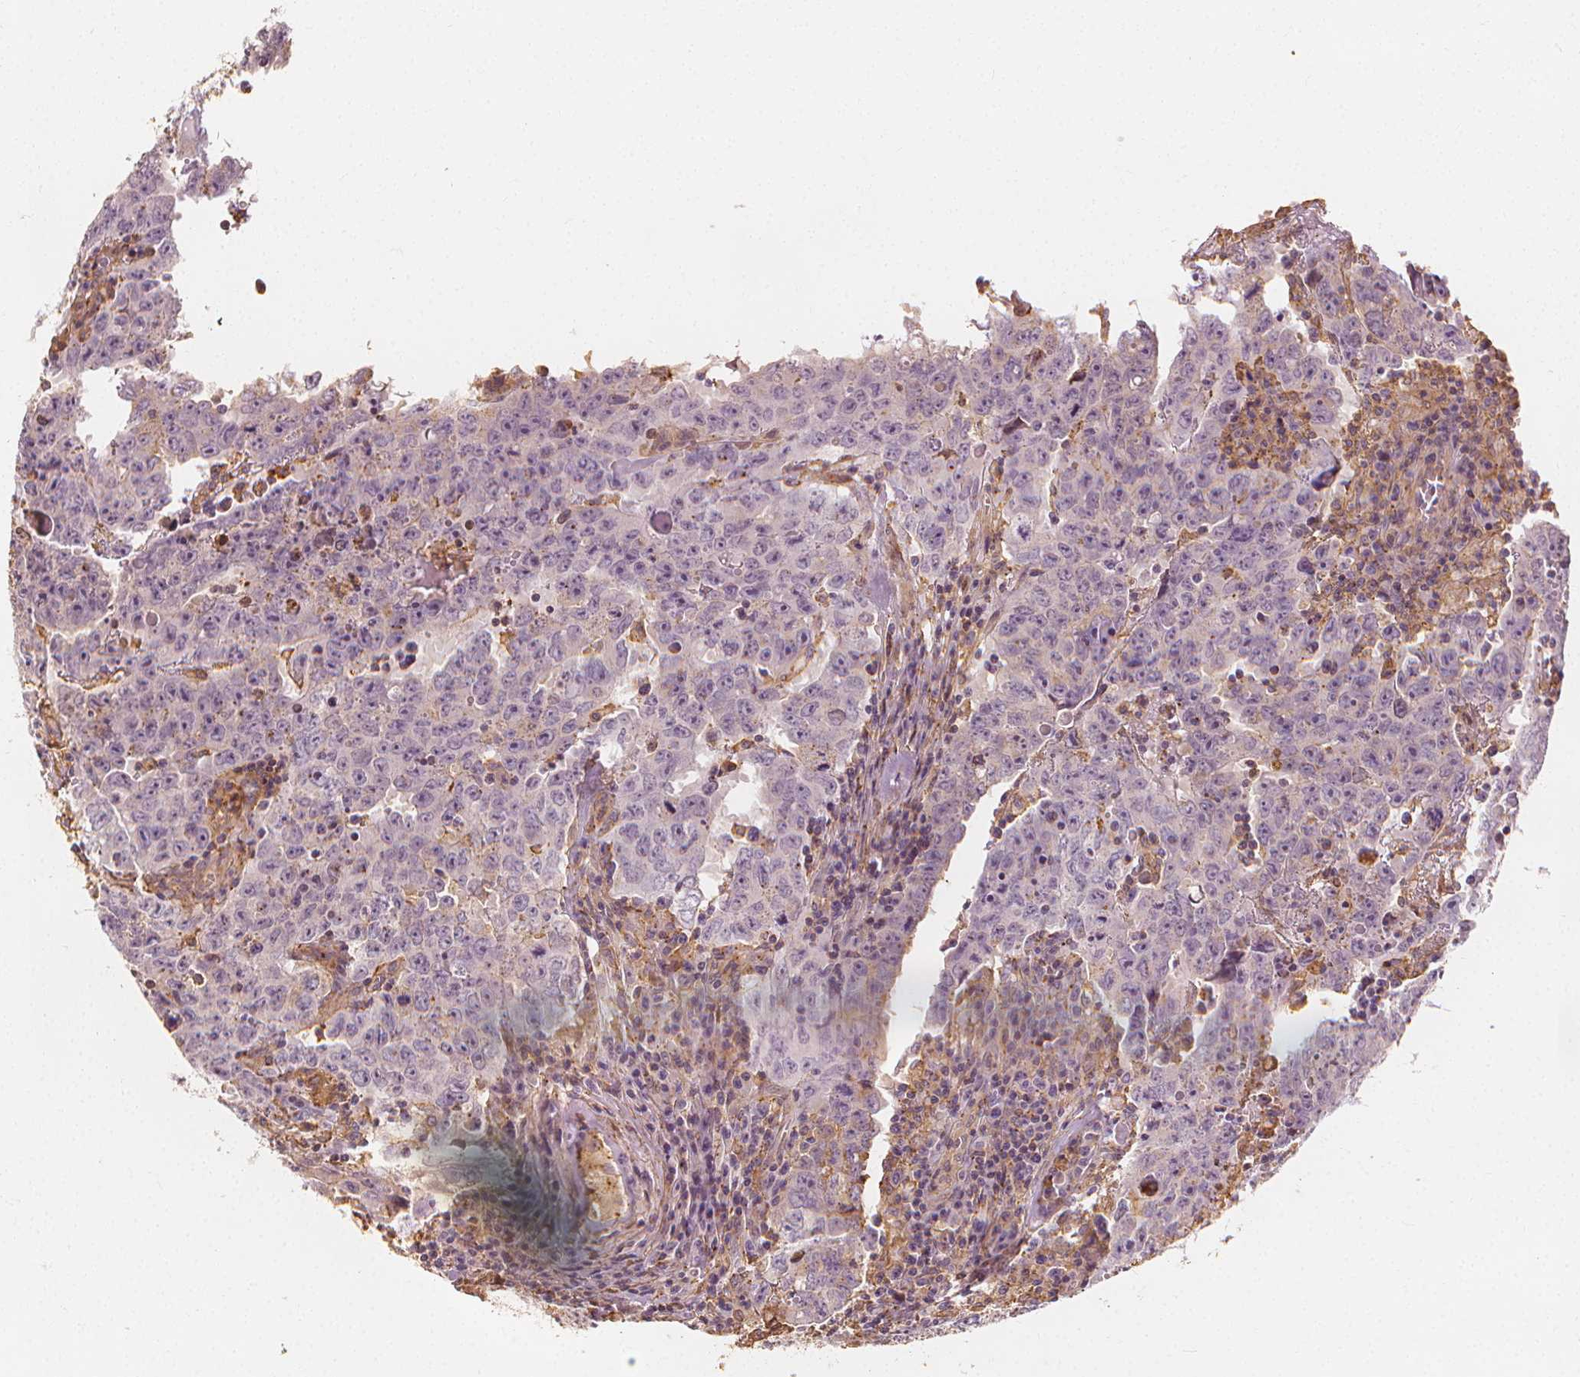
{"staining": {"intensity": "negative", "quantity": "none", "location": "none"}, "tissue": "testis cancer", "cell_type": "Tumor cells", "image_type": "cancer", "snomed": [{"axis": "morphology", "description": "Carcinoma, Embryonal, NOS"}, {"axis": "topography", "description": "Testis"}], "caption": "Tumor cells show no significant expression in testis cancer.", "gene": "ARHGAP26", "patient": {"sex": "male", "age": 22}}